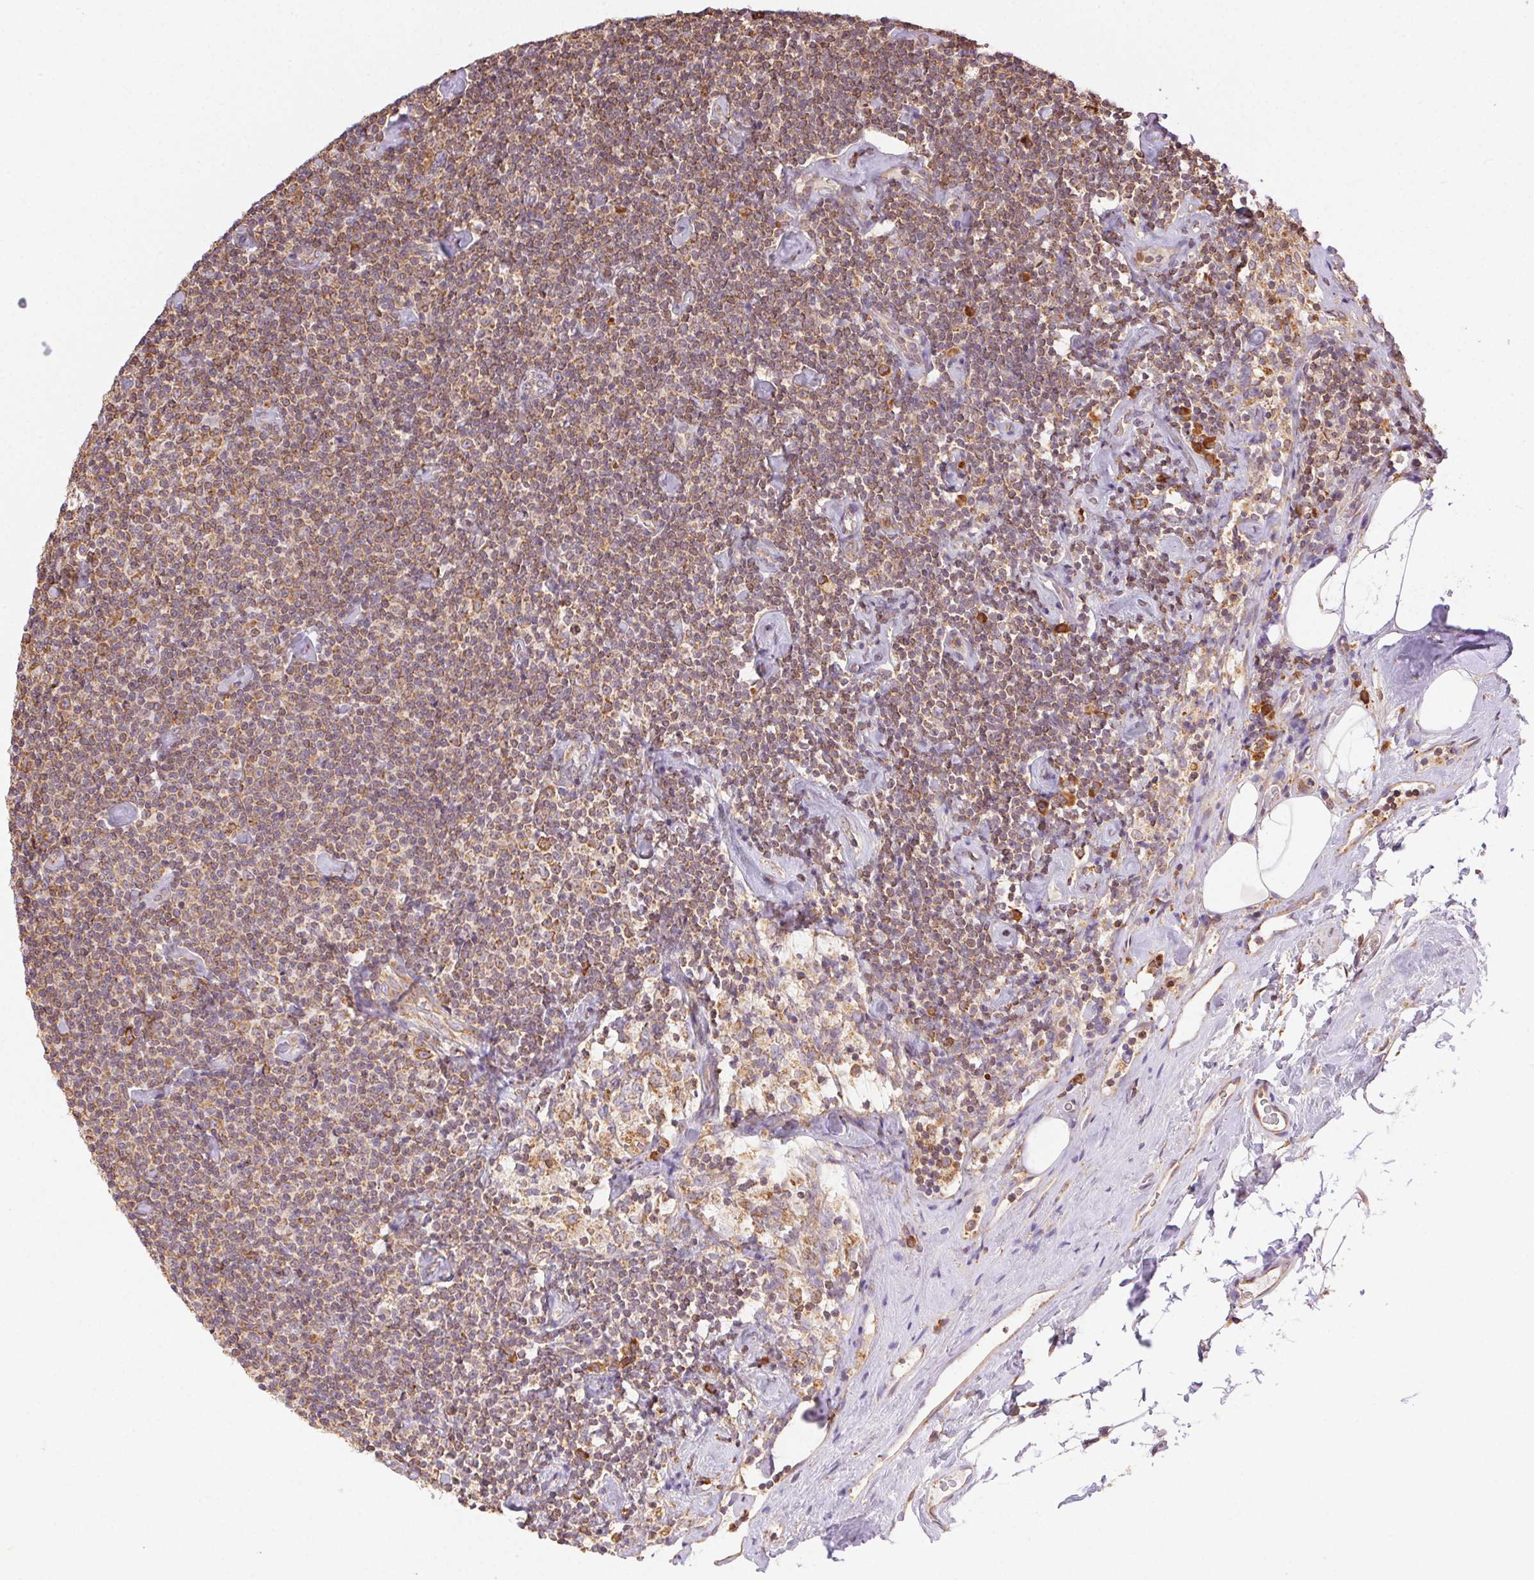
{"staining": {"intensity": "weak", "quantity": ">75%", "location": "cytoplasmic/membranous"}, "tissue": "lymphoma", "cell_type": "Tumor cells", "image_type": "cancer", "snomed": [{"axis": "morphology", "description": "Malignant lymphoma, non-Hodgkin's type, Low grade"}, {"axis": "topography", "description": "Lymph node"}], "caption": "Weak cytoplasmic/membranous expression is seen in about >75% of tumor cells in low-grade malignant lymphoma, non-Hodgkin's type.", "gene": "ENTREP1", "patient": {"sex": "male", "age": 81}}